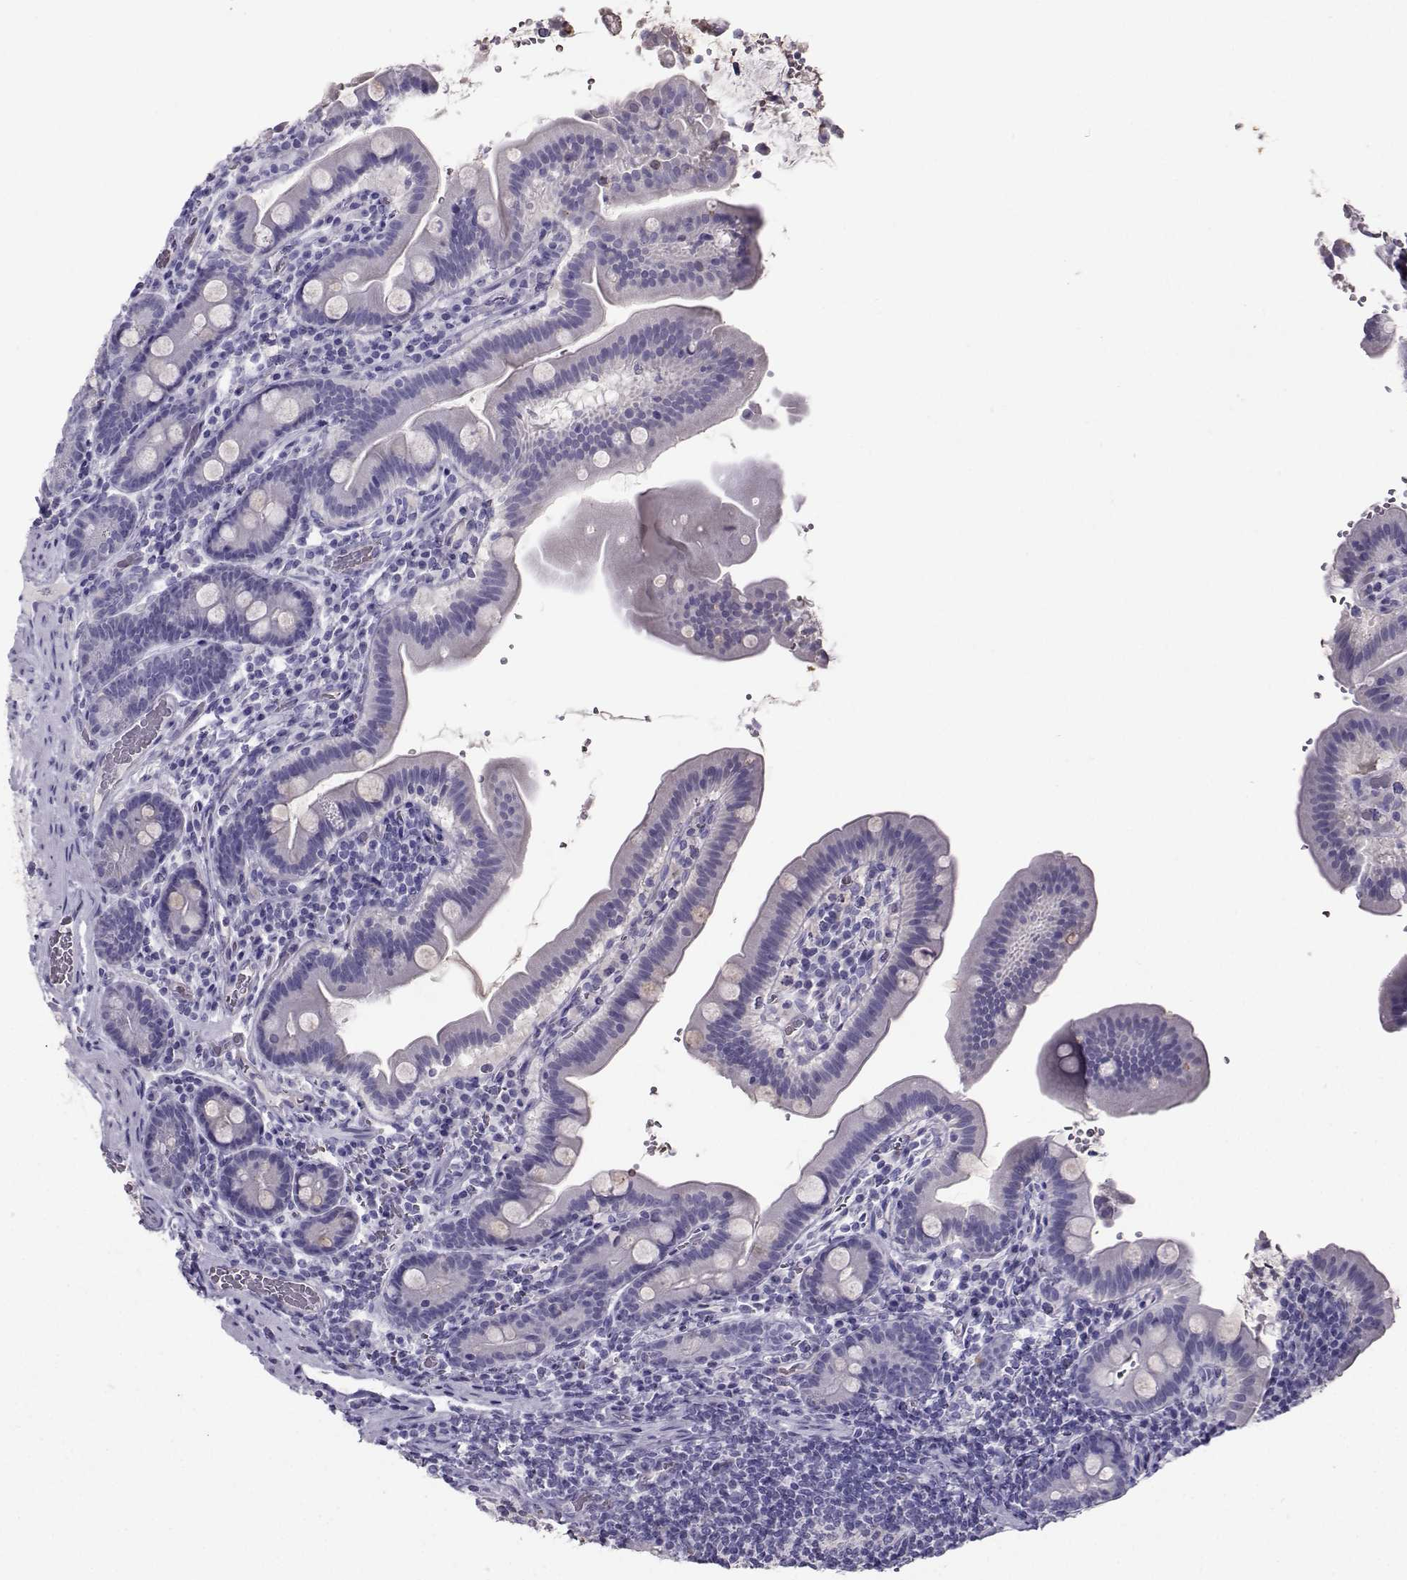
{"staining": {"intensity": "moderate", "quantity": "25%-75%", "location": "cytoplasmic/membranous"}, "tissue": "small intestine", "cell_type": "Glandular cells", "image_type": "normal", "snomed": [{"axis": "morphology", "description": "Normal tissue, NOS"}, {"axis": "topography", "description": "Small intestine"}], "caption": "Protein expression analysis of benign human small intestine reveals moderate cytoplasmic/membranous expression in about 25%-75% of glandular cells.", "gene": "CLUL1", "patient": {"sex": "male", "age": 26}}